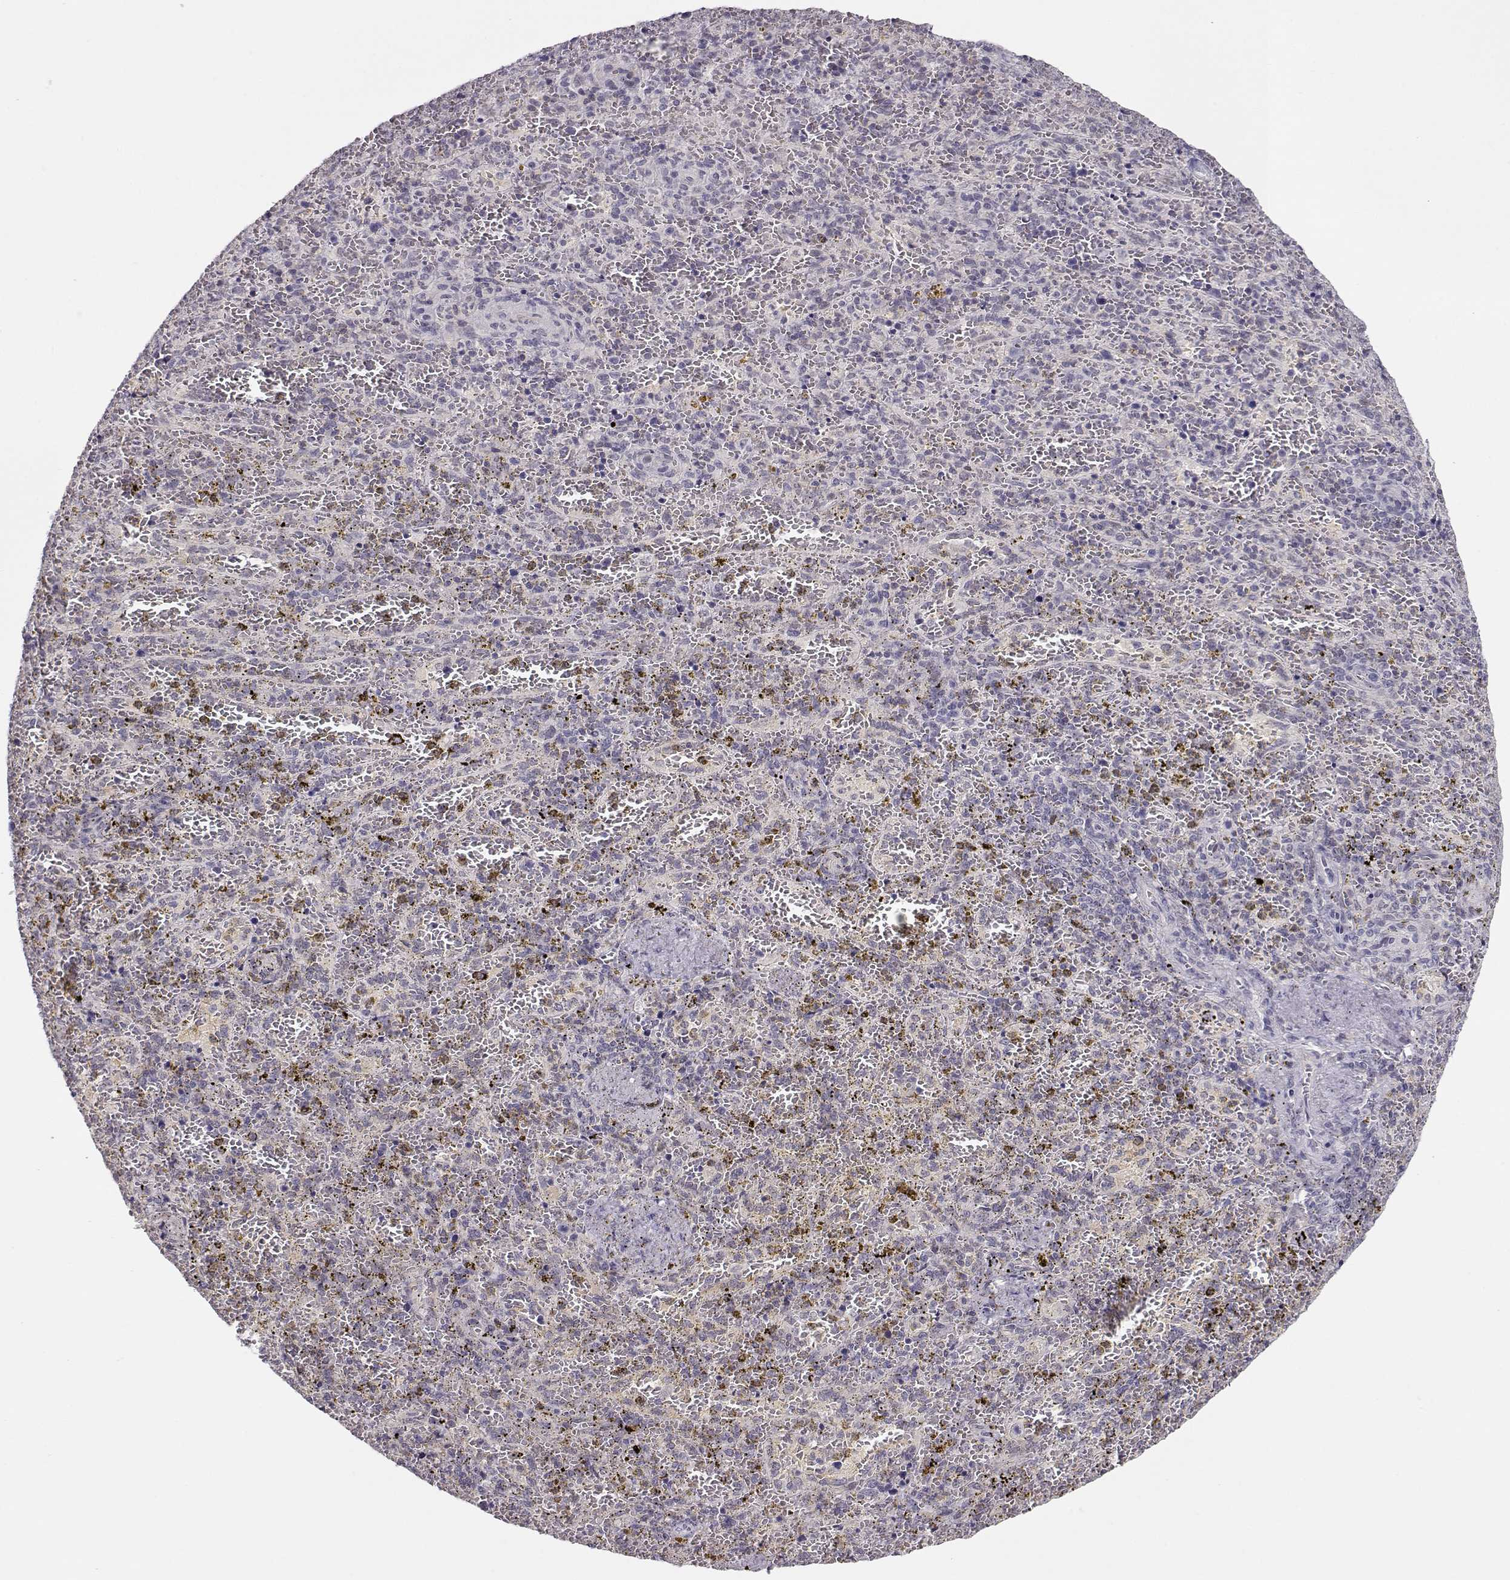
{"staining": {"intensity": "negative", "quantity": "none", "location": "none"}, "tissue": "spleen", "cell_type": "Cells in red pulp", "image_type": "normal", "snomed": [{"axis": "morphology", "description": "Normal tissue, NOS"}, {"axis": "topography", "description": "Spleen"}], "caption": "Immunohistochemistry (IHC) of normal human spleen reveals no positivity in cells in red pulp. The staining is performed using DAB (3,3'-diaminobenzidine) brown chromogen with nuclei counter-stained in using hematoxylin.", "gene": "TEPP", "patient": {"sex": "female", "age": 50}}